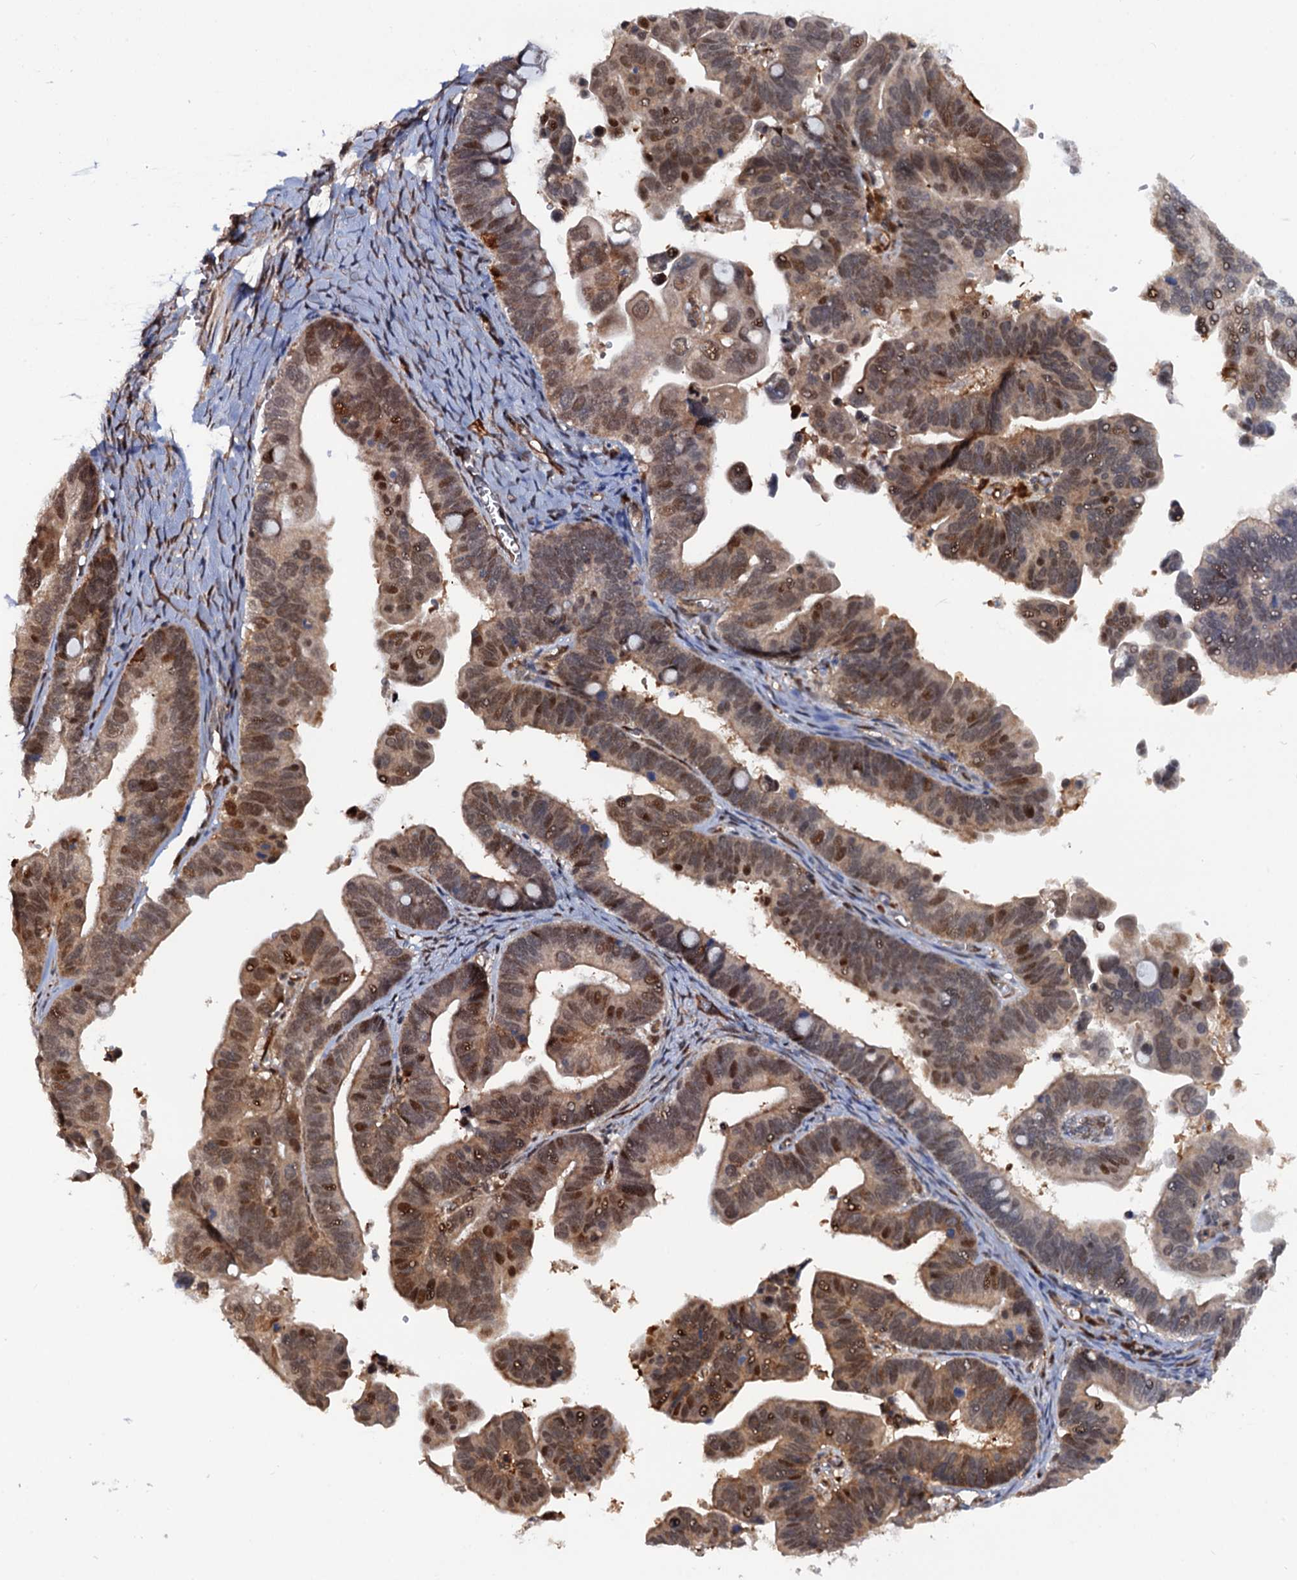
{"staining": {"intensity": "moderate", "quantity": ">75%", "location": "cytoplasmic/membranous,nuclear"}, "tissue": "ovarian cancer", "cell_type": "Tumor cells", "image_type": "cancer", "snomed": [{"axis": "morphology", "description": "Cystadenocarcinoma, serous, NOS"}, {"axis": "topography", "description": "Ovary"}], "caption": "This histopathology image exhibits serous cystadenocarcinoma (ovarian) stained with immunohistochemistry to label a protein in brown. The cytoplasmic/membranous and nuclear of tumor cells show moderate positivity for the protein. Nuclei are counter-stained blue.", "gene": "CDC23", "patient": {"sex": "female", "age": 56}}